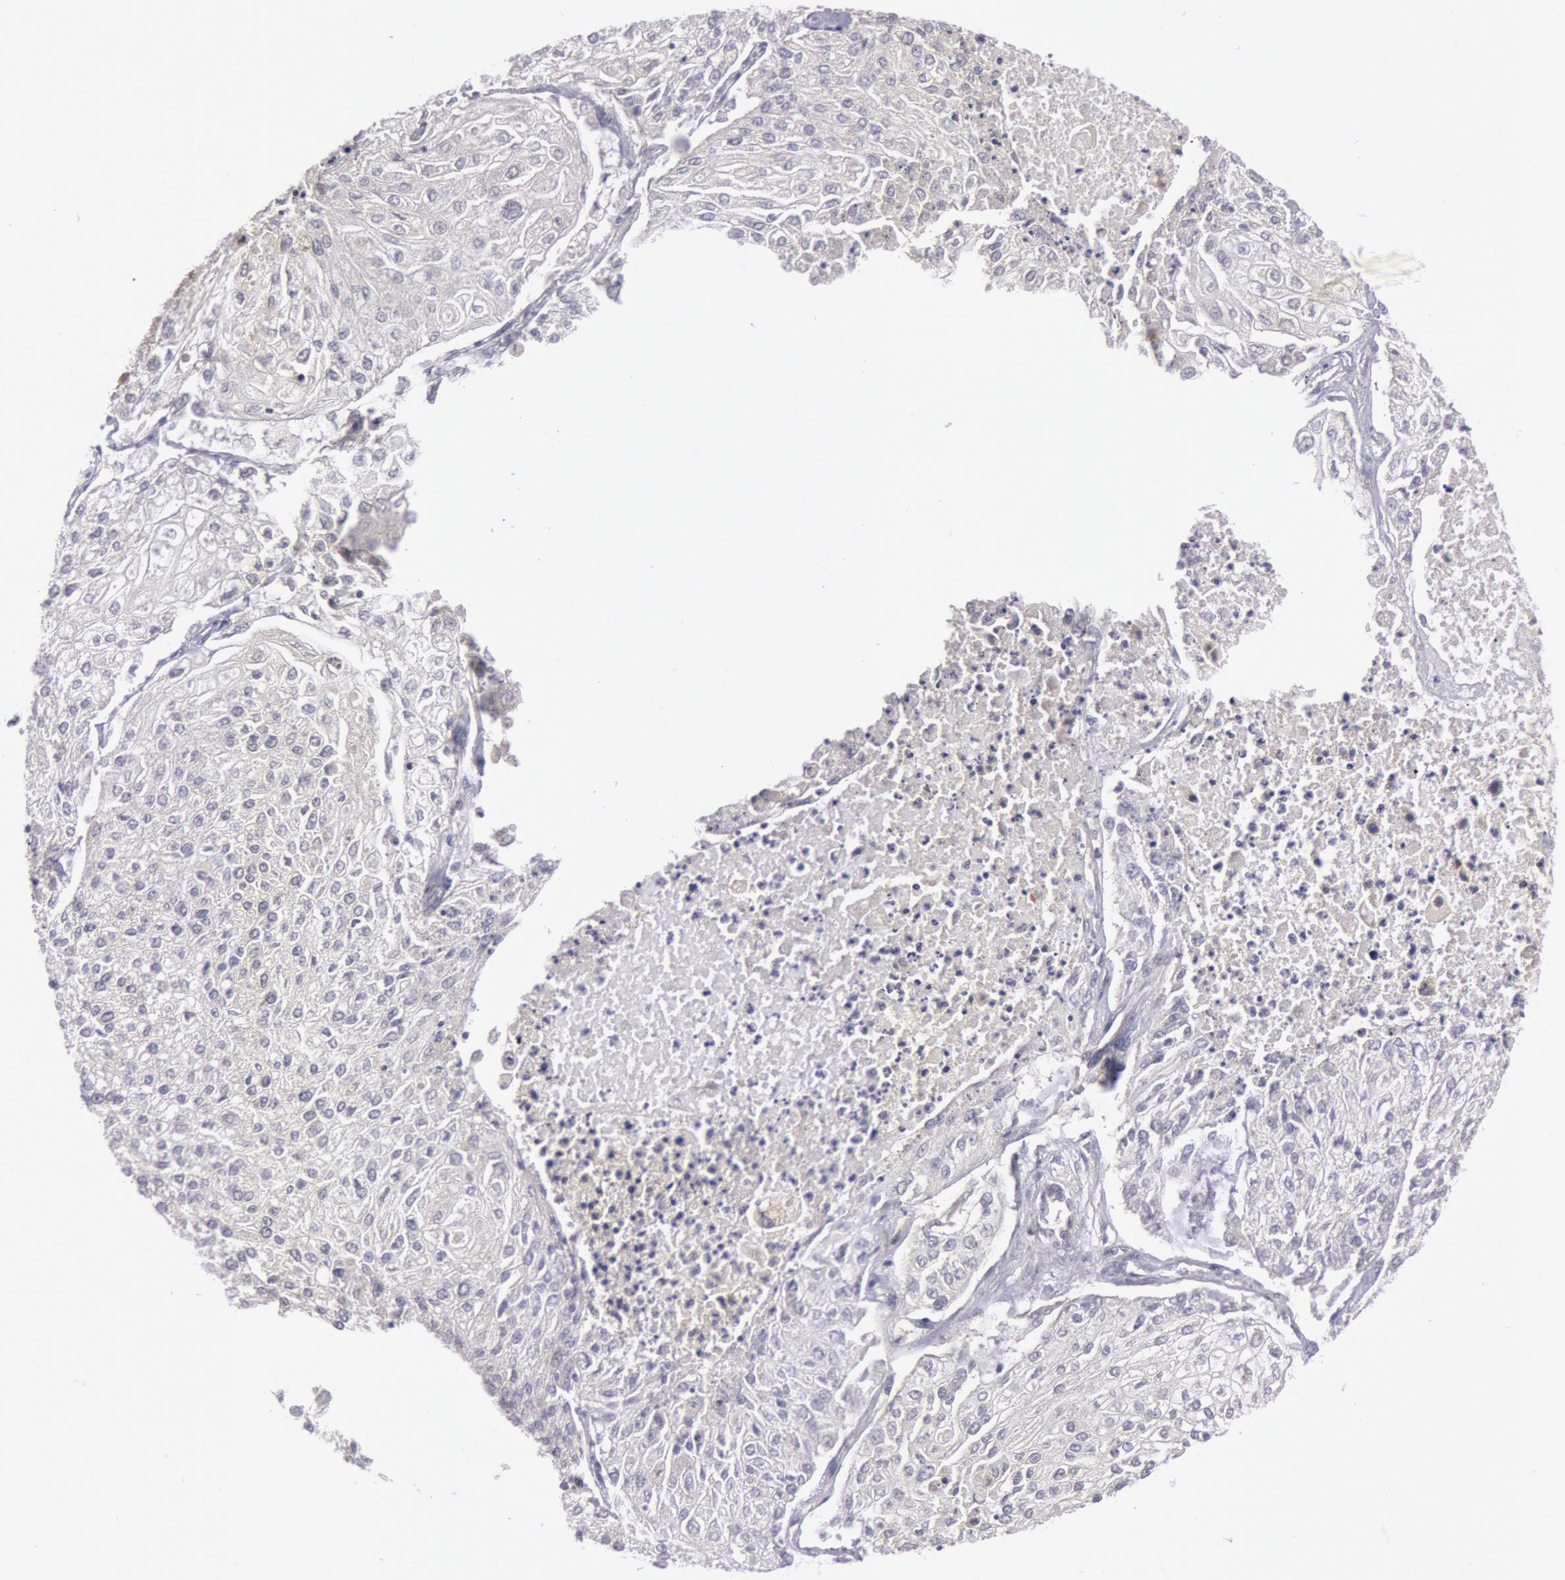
{"staining": {"intensity": "weak", "quantity": "25%-75%", "location": "cytoplasmic/membranous"}, "tissue": "lung cancer", "cell_type": "Tumor cells", "image_type": "cancer", "snomed": [{"axis": "morphology", "description": "Squamous cell carcinoma, NOS"}, {"axis": "topography", "description": "Lung"}], "caption": "Brown immunohistochemical staining in human lung cancer reveals weak cytoplasmic/membranous expression in approximately 25%-75% of tumor cells.", "gene": "BRAF", "patient": {"sex": "male", "age": 75}}